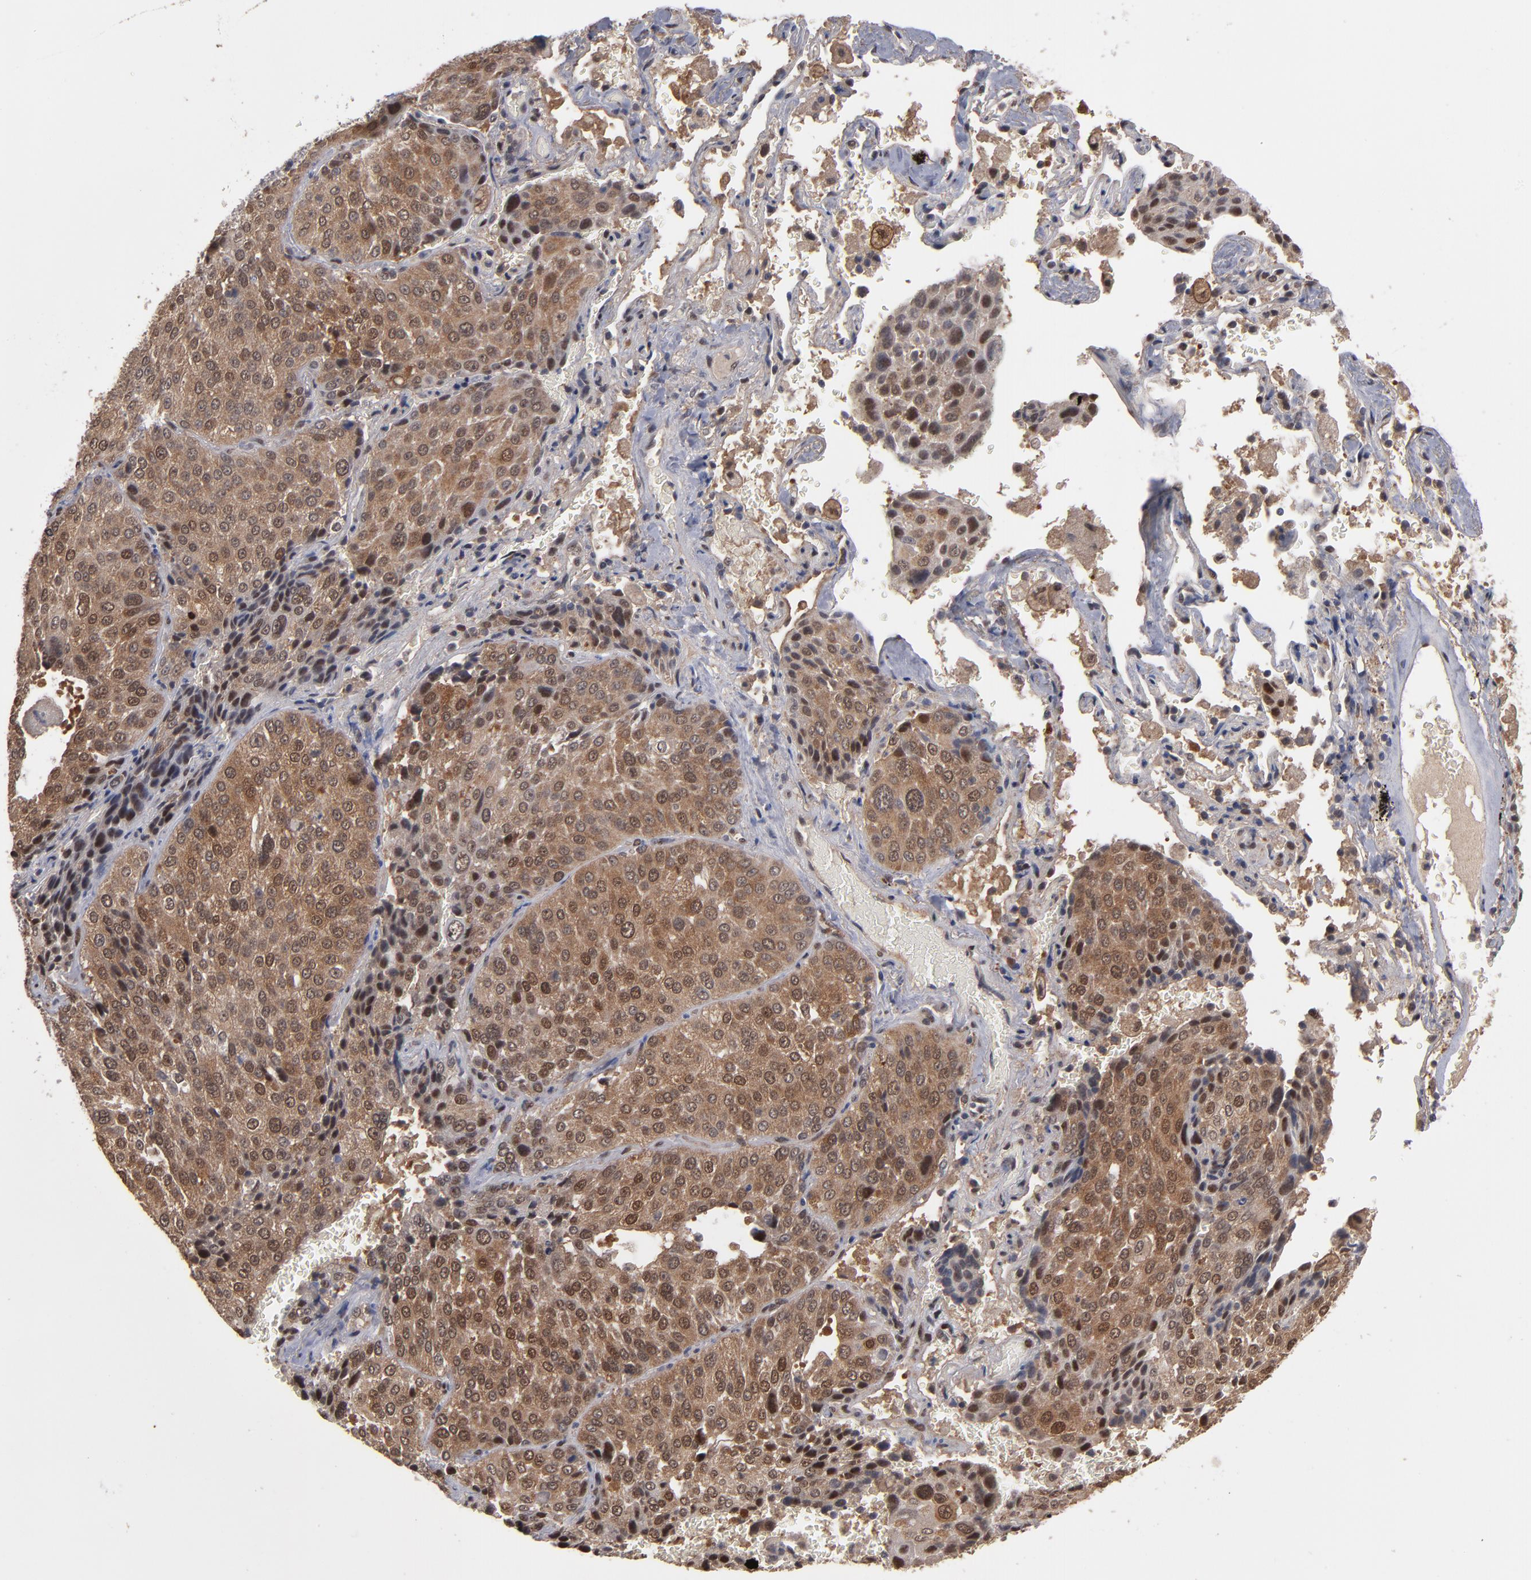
{"staining": {"intensity": "moderate", "quantity": ">75%", "location": "cytoplasmic/membranous,nuclear"}, "tissue": "lung cancer", "cell_type": "Tumor cells", "image_type": "cancer", "snomed": [{"axis": "morphology", "description": "Squamous cell carcinoma, NOS"}, {"axis": "topography", "description": "Lung"}], "caption": "Squamous cell carcinoma (lung) was stained to show a protein in brown. There is medium levels of moderate cytoplasmic/membranous and nuclear expression in about >75% of tumor cells.", "gene": "HUWE1", "patient": {"sex": "male", "age": 54}}